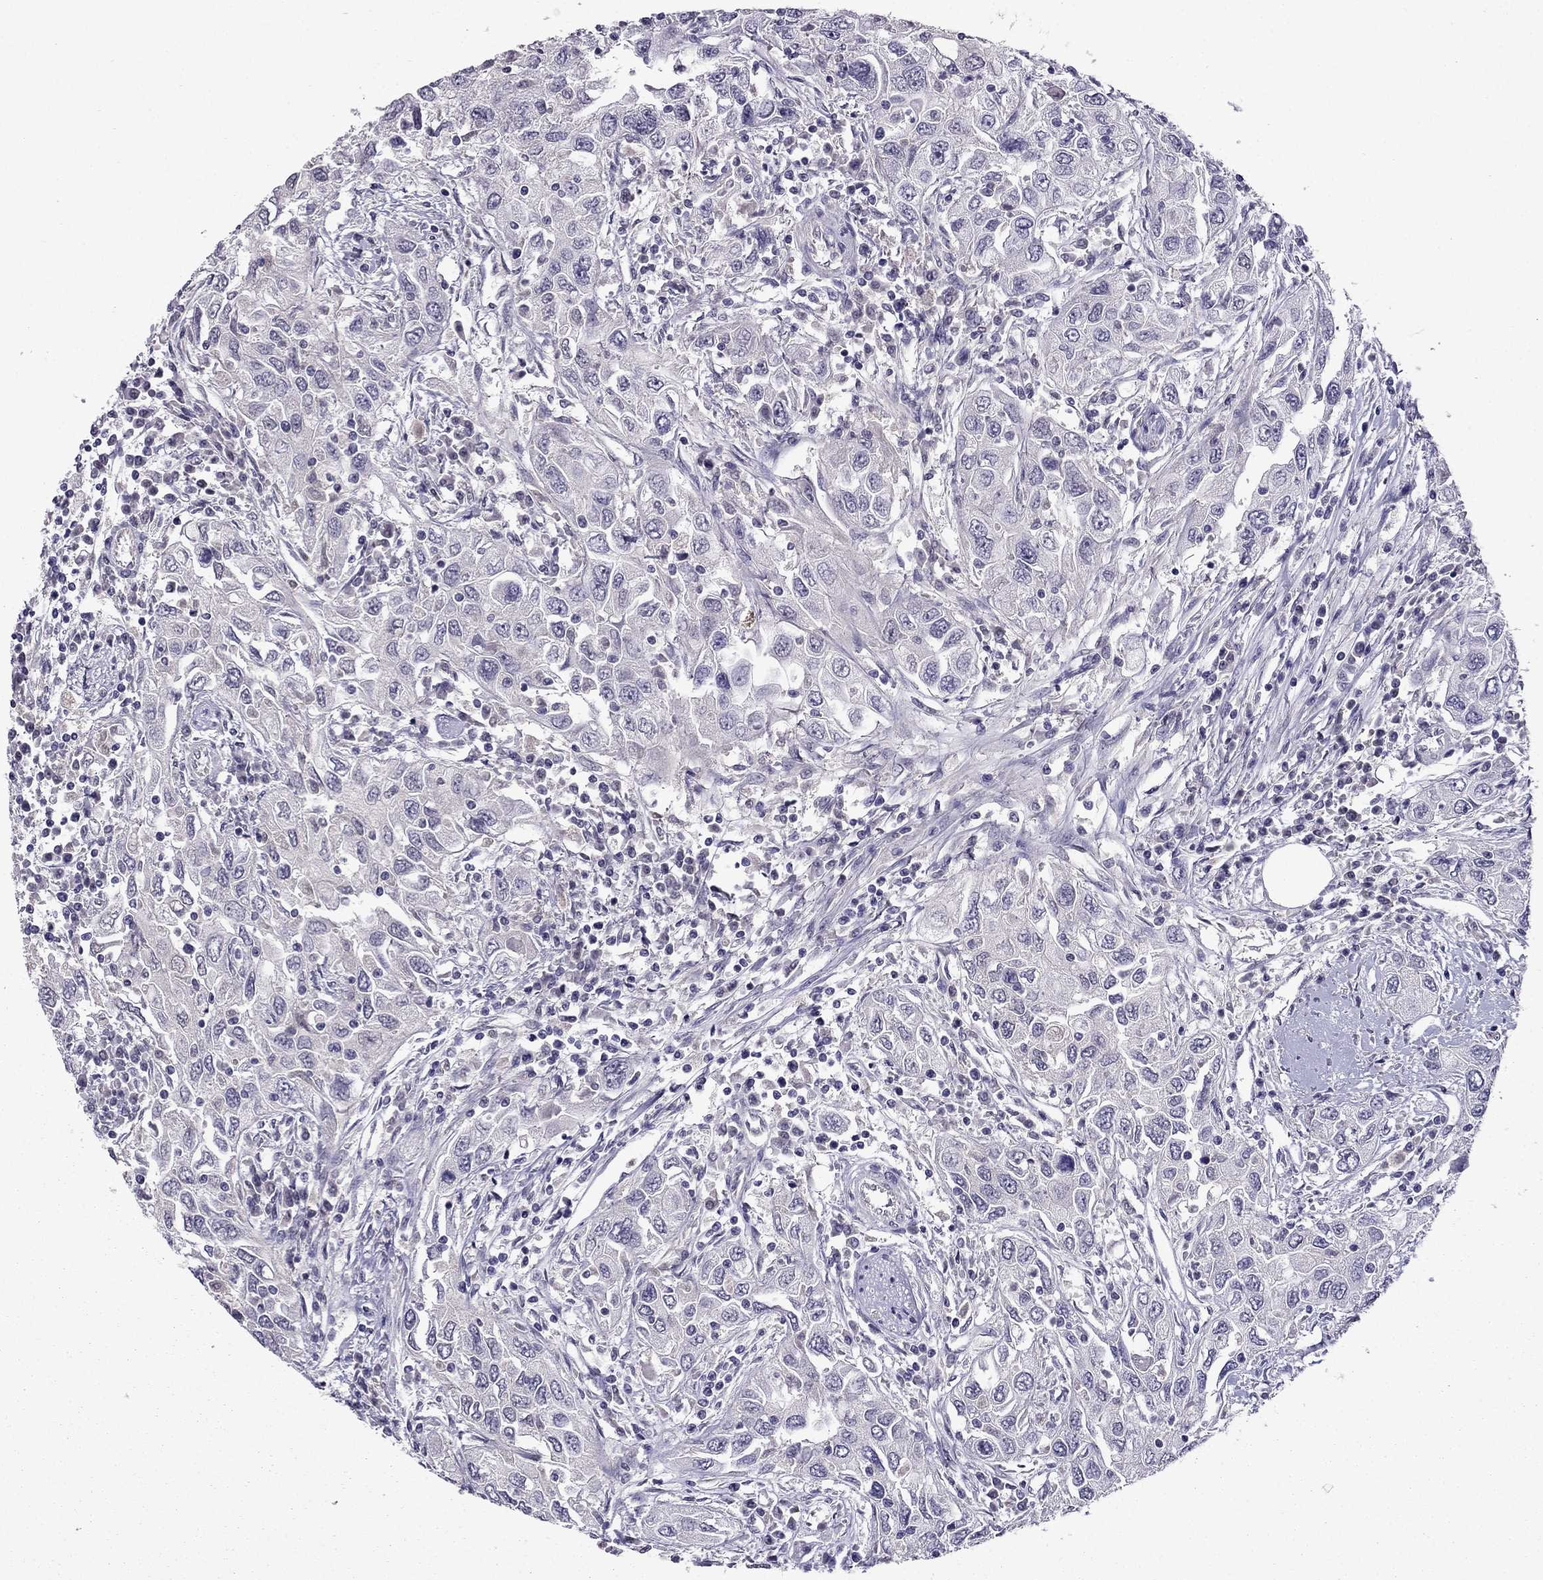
{"staining": {"intensity": "negative", "quantity": "none", "location": "none"}, "tissue": "urothelial cancer", "cell_type": "Tumor cells", "image_type": "cancer", "snomed": [{"axis": "morphology", "description": "Urothelial carcinoma, High grade"}, {"axis": "topography", "description": "Urinary bladder"}], "caption": "The image demonstrates no significant staining in tumor cells of high-grade urothelial carcinoma.", "gene": "CDK5", "patient": {"sex": "male", "age": 76}}